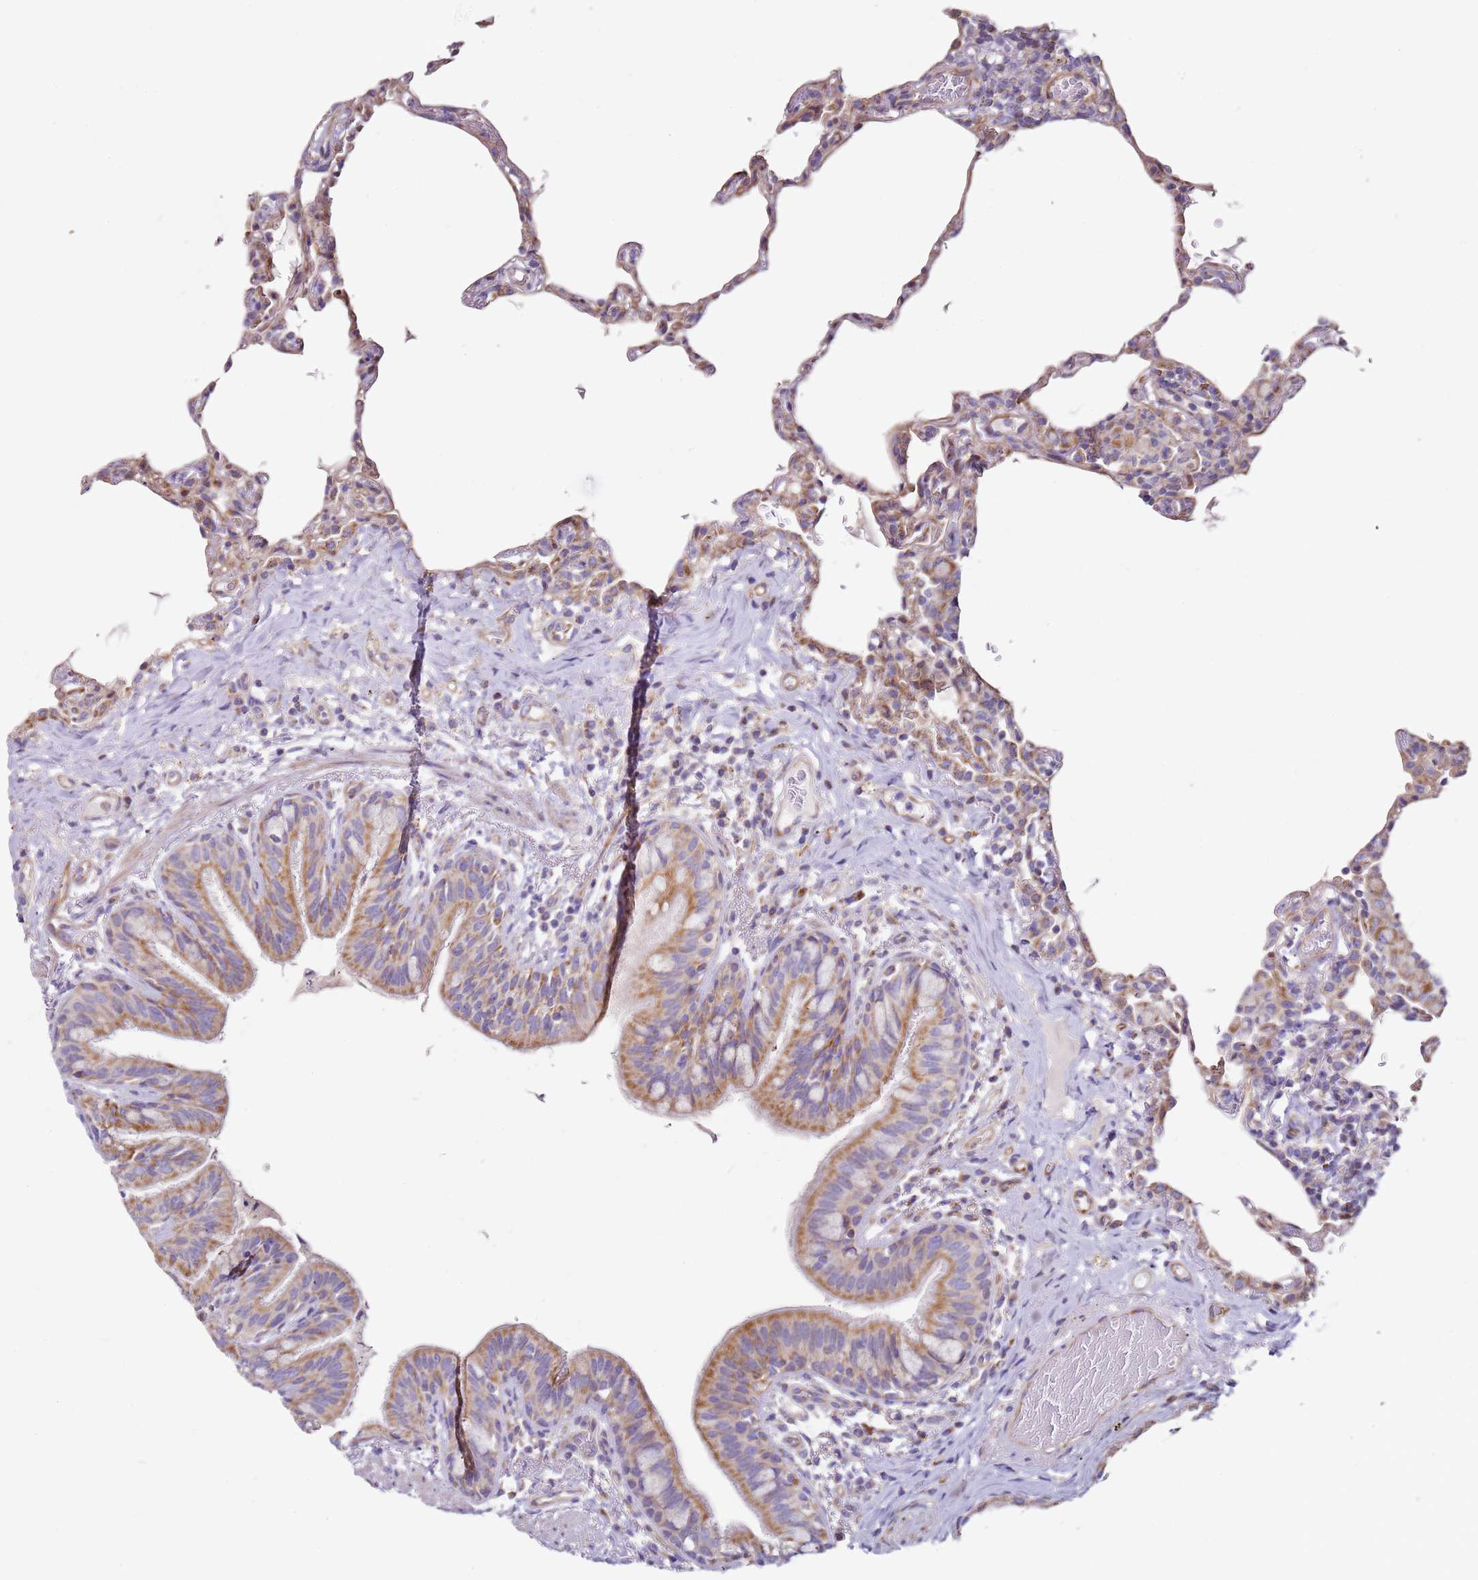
{"staining": {"intensity": "moderate", "quantity": "<25%", "location": "cytoplasmic/membranous"}, "tissue": "lung", "cell_type": "Alveolar cells", "image_type": "normal", "snomed": [{"axis": "morphology", "description": "Normal tissue, NOS"}, {"axis": "topography", "description": "Lung"}], "caption": "A high-resolution micrograph shows immunohistochemistry (IHC) staining of unremarkable lung, which reveals moderate cytoplasmic/membranous positivity in about <25% of alveolar cells. (Brightfield microscopy of DAB IHC at high magnification).", "gene": "ALS2", "patient": {"sex": "female", "age": 57}}